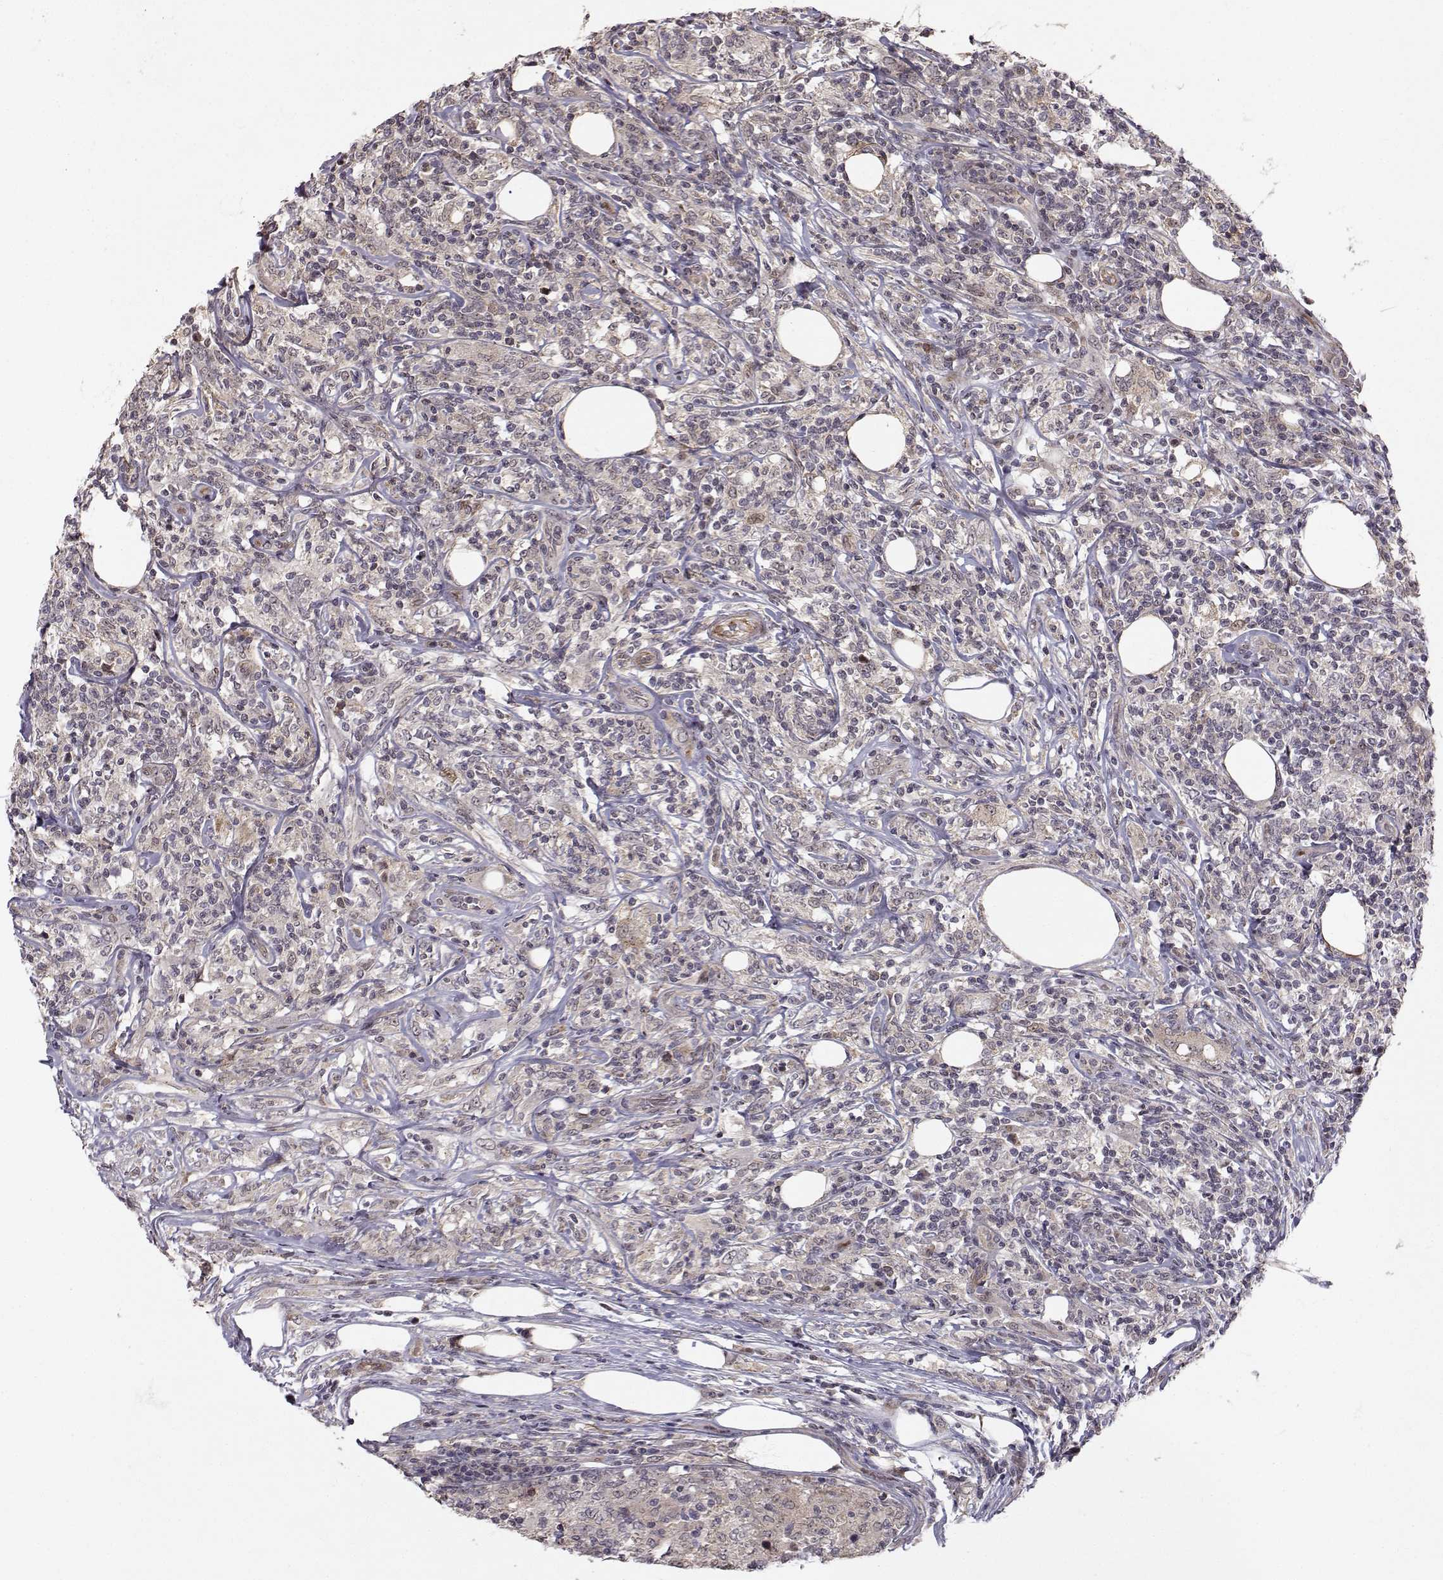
{"staining": {"intensity": "negative", "quantity": "none", "location": "none"}, "tissue": "lymphoma", "cell_type": "Tumor cells", "image_type": "cancer", "snomed": [{"axis": "morphology", "description": "Malignant lymphoma, non-Hodgkin's type, High grade"}, {"axis": "topography", "description": "Lymph node"}], "caption": "Tumor cells show no significant expression in lymphoma.", "gene": "APC", "patient": {"sex": "female", "age": 84}}